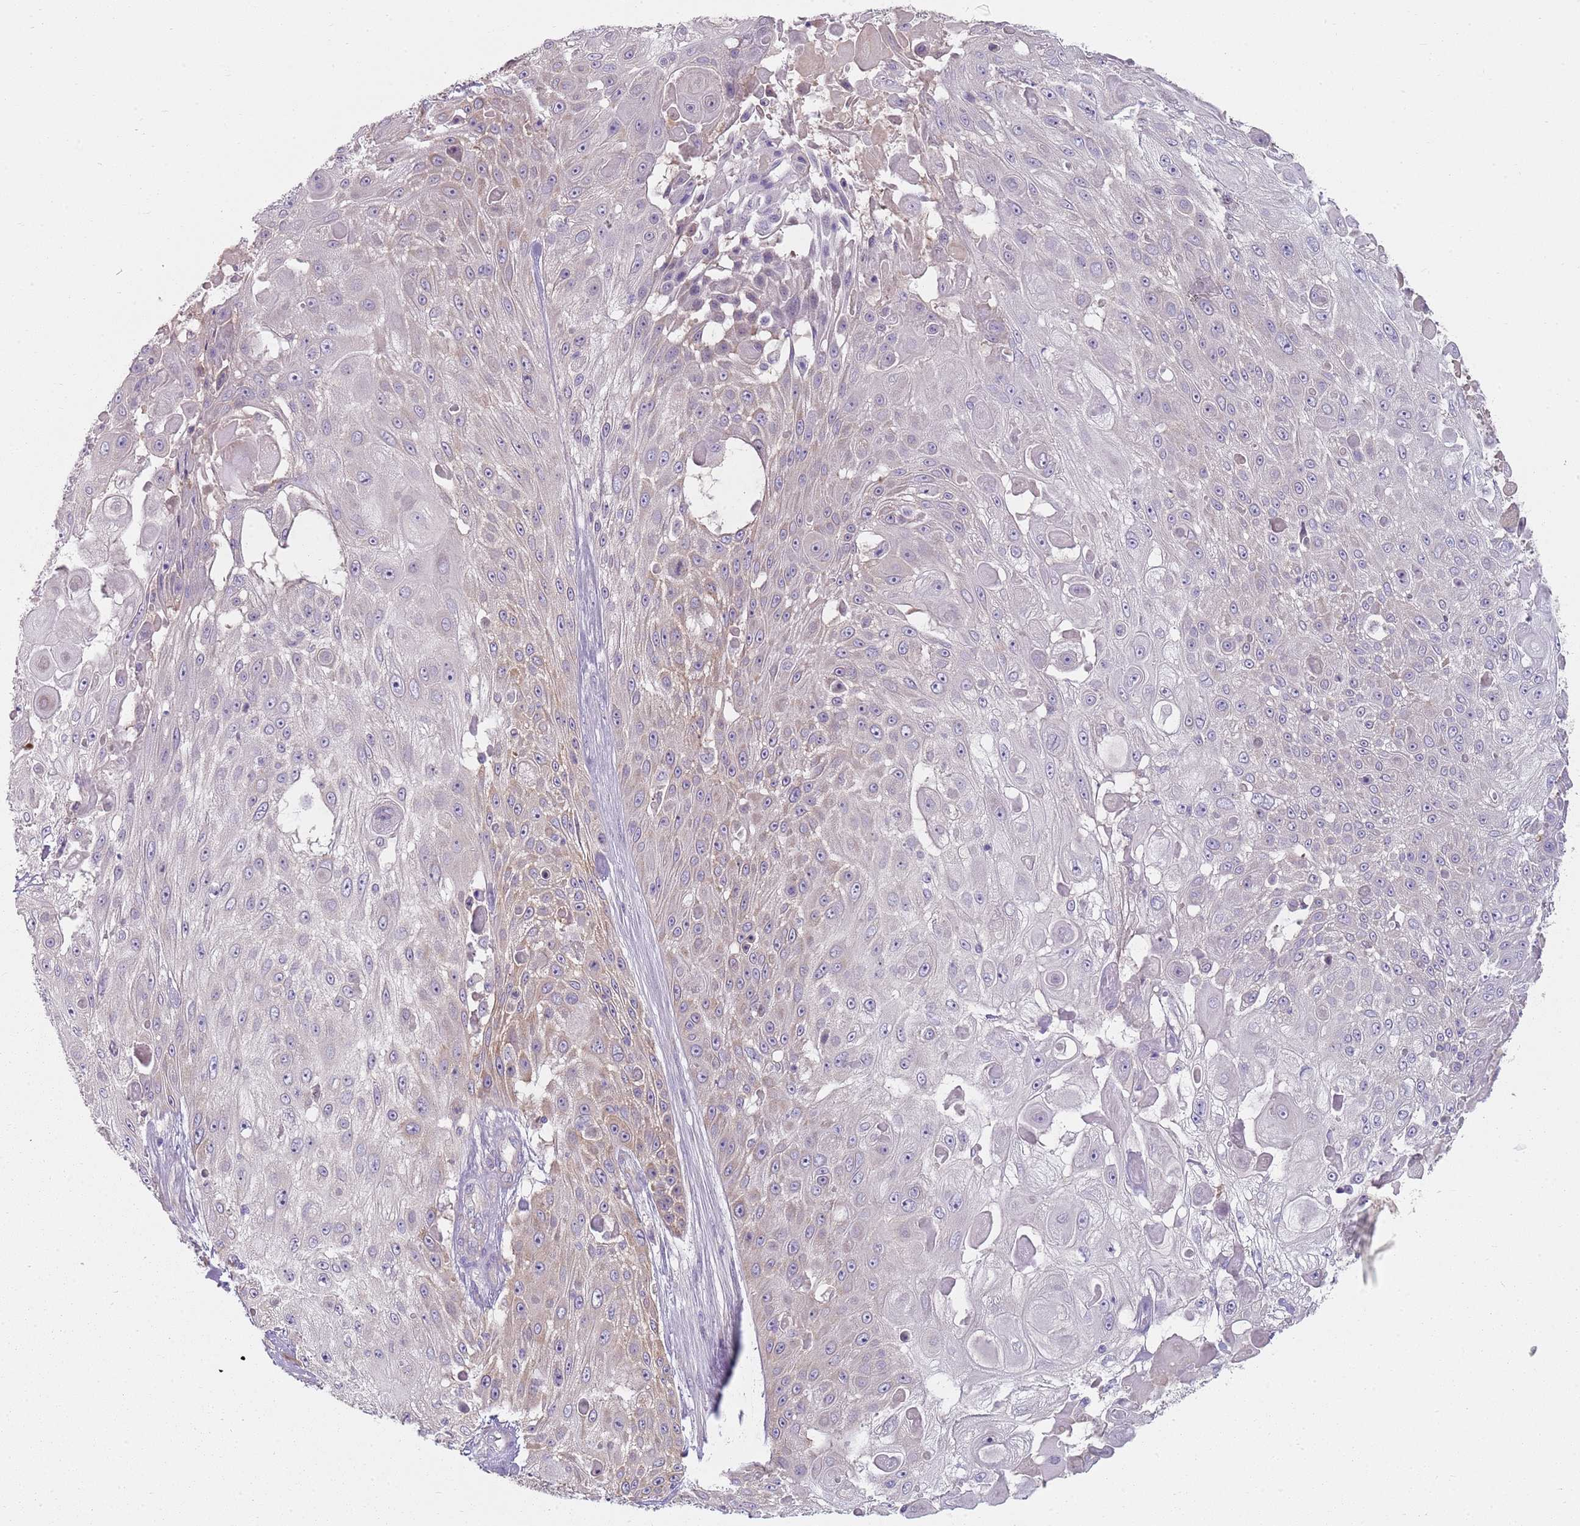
{"staining": {"intensity": "weak", "quantity": "25%-75%", "location": "cytoplasmic/membranous"}, "tissue": "skin cancer", "cell_type": "Tumor cells", "image_type": "cancer", "snomed": [{"axis": "morphology", "description": "Squamous cell carcinoma, NOS"}, {"axis": "topography", "description": "Skin"}], "caption": "Immunohistochemical staining of skin cancer demonstrates low levels of weak cytoplasmic/membranous staining in about 25%-75% of tumor cells.", "gene": "SLC26A6", "patient": {"sex": "female", "age": 86}}